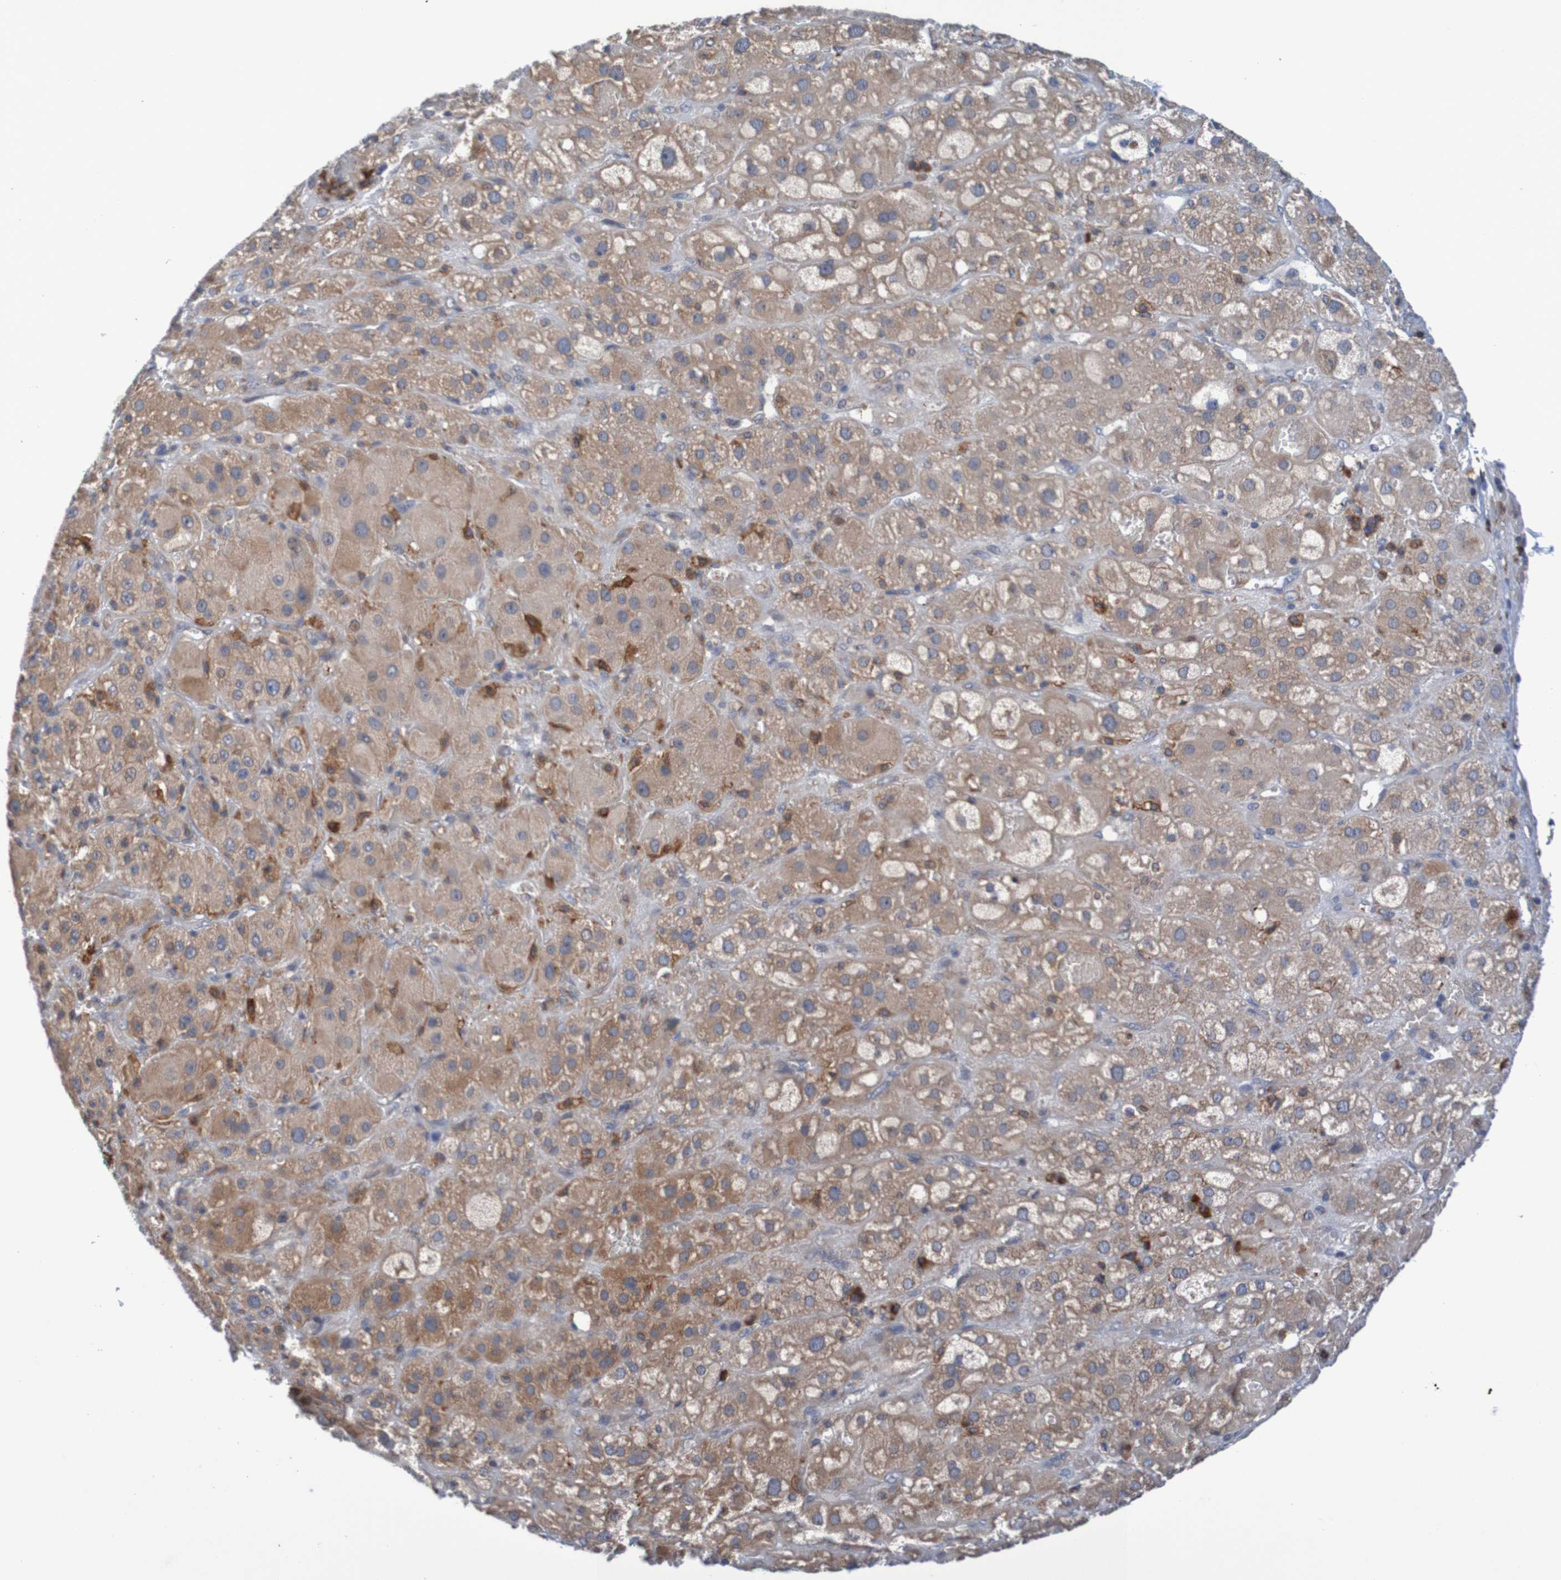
{"staining": {"intensity": "moderate", "quantity": ">75%", "location": "cytoplasmic/membranous"}, "tissue": "adrenal gland", "cell_type": "Glandular cells", "image_type": "normal", "snomed": [{"axis": "morphology", "description": "Normal tissue, NOS"}, {"axis": "topography", "description": "Adrenal gland"}], "caption": "Moderate cytoplasmic/membranous positivity is appreciated in approximately >75% of glandular cells in normal adrenal gland.", "gene": "CLDN18", "patient": {"sex": "female", "age": 47}}